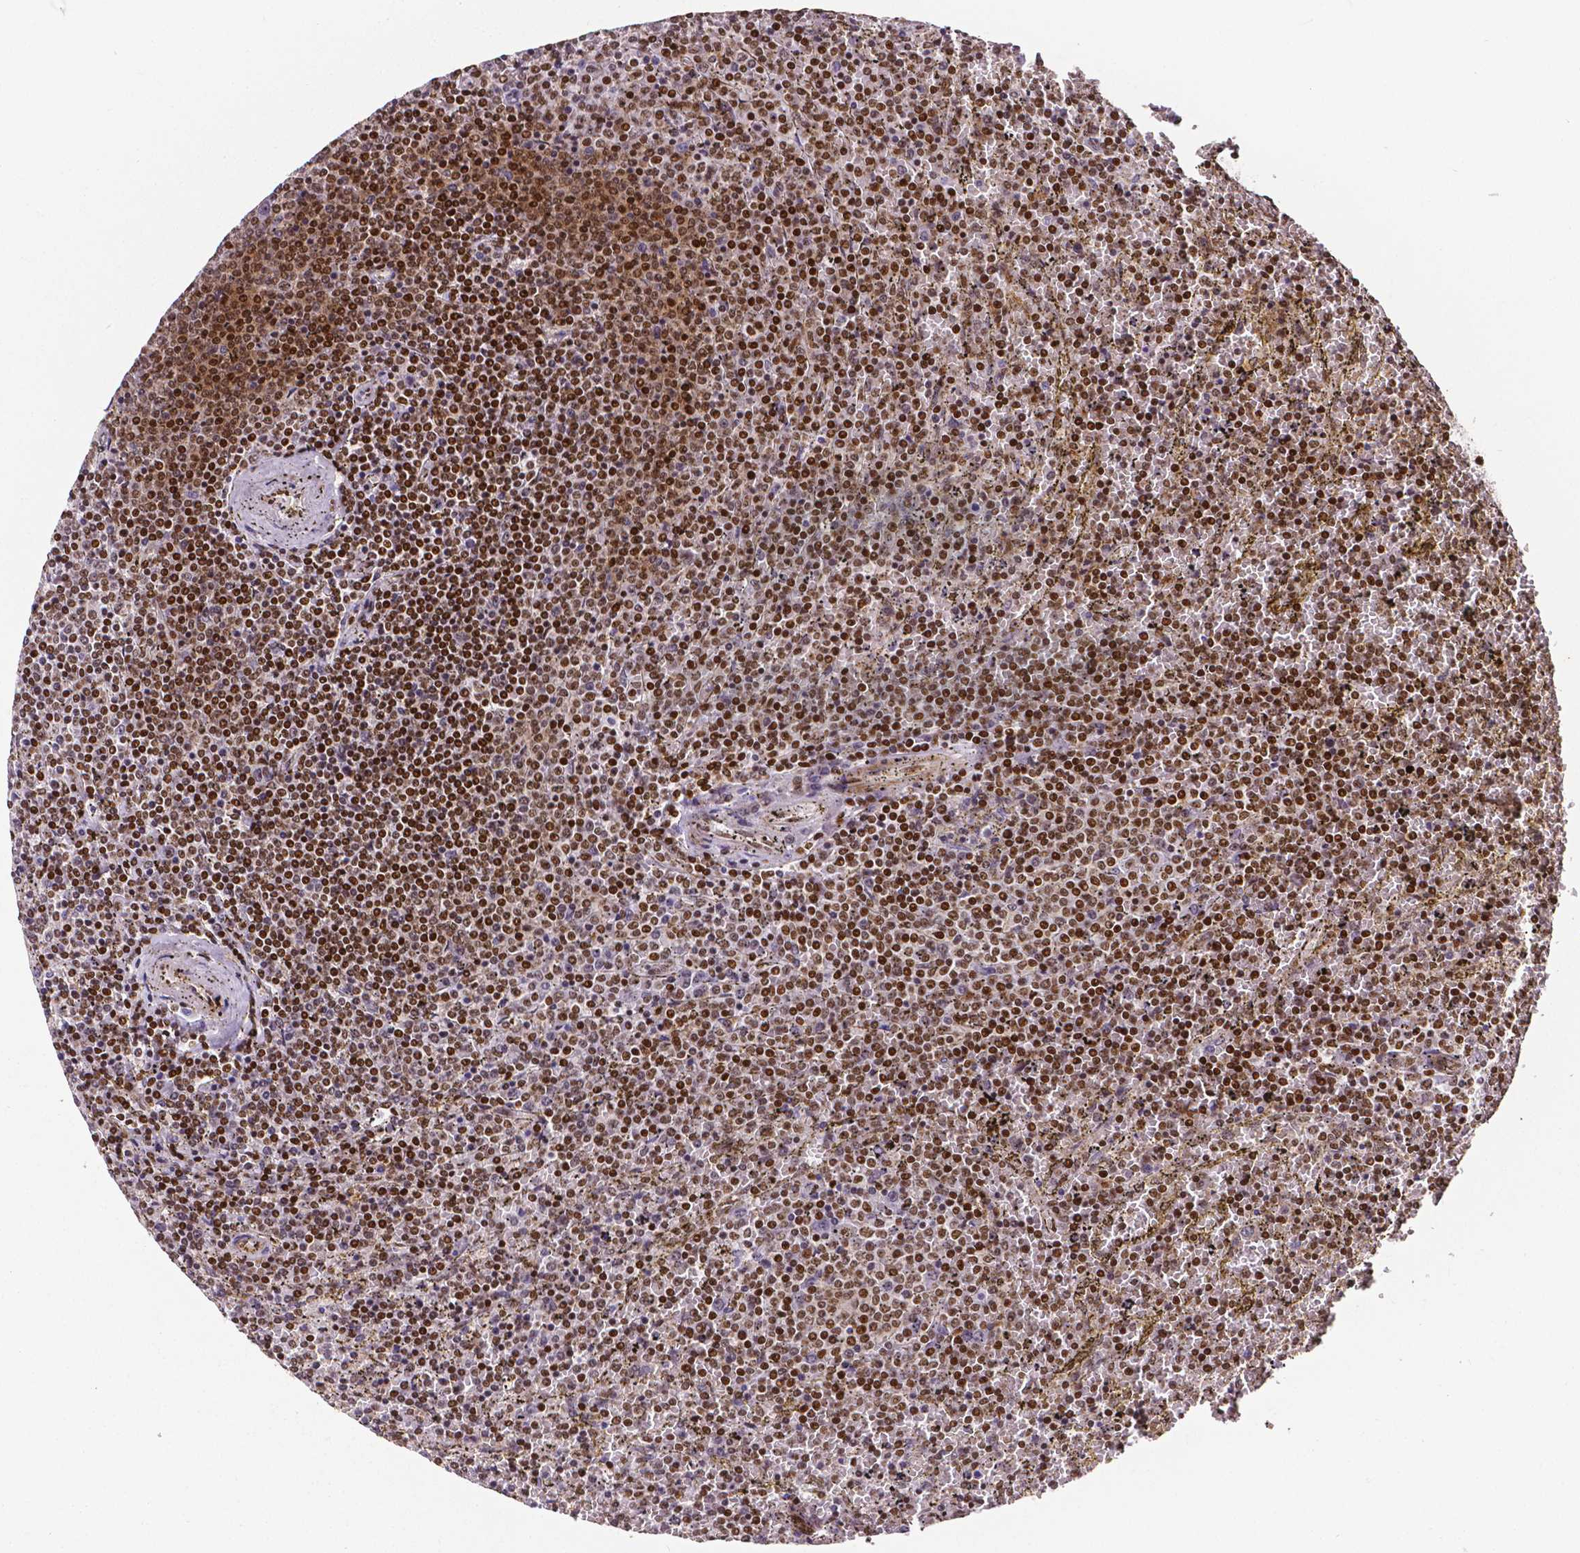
{"staining": {"intensity": "moderate", "quantity": "25%-75%", "location": "nuclear"}, "tissue": "lymphoma", "cell_type": "Tumor cells", "image_type": "cancer", "snomed": [{"axis": "morphology", "description": "Malignant lymphoma, non-Hodgkin's type, Low grade"}, {"axis": "topography", "description": "Spleen"}], "caption": "High-power microscopy captured an IHC photomicrograph of lymphoma, revealing moderate nuclear expression in approximately 25%-75% of tumor cells. The protein of interest is shown in brown color, while the nuclei are stained blue.", "gene": "CTCF", "patient": {"sex": "female", "age": 77}}